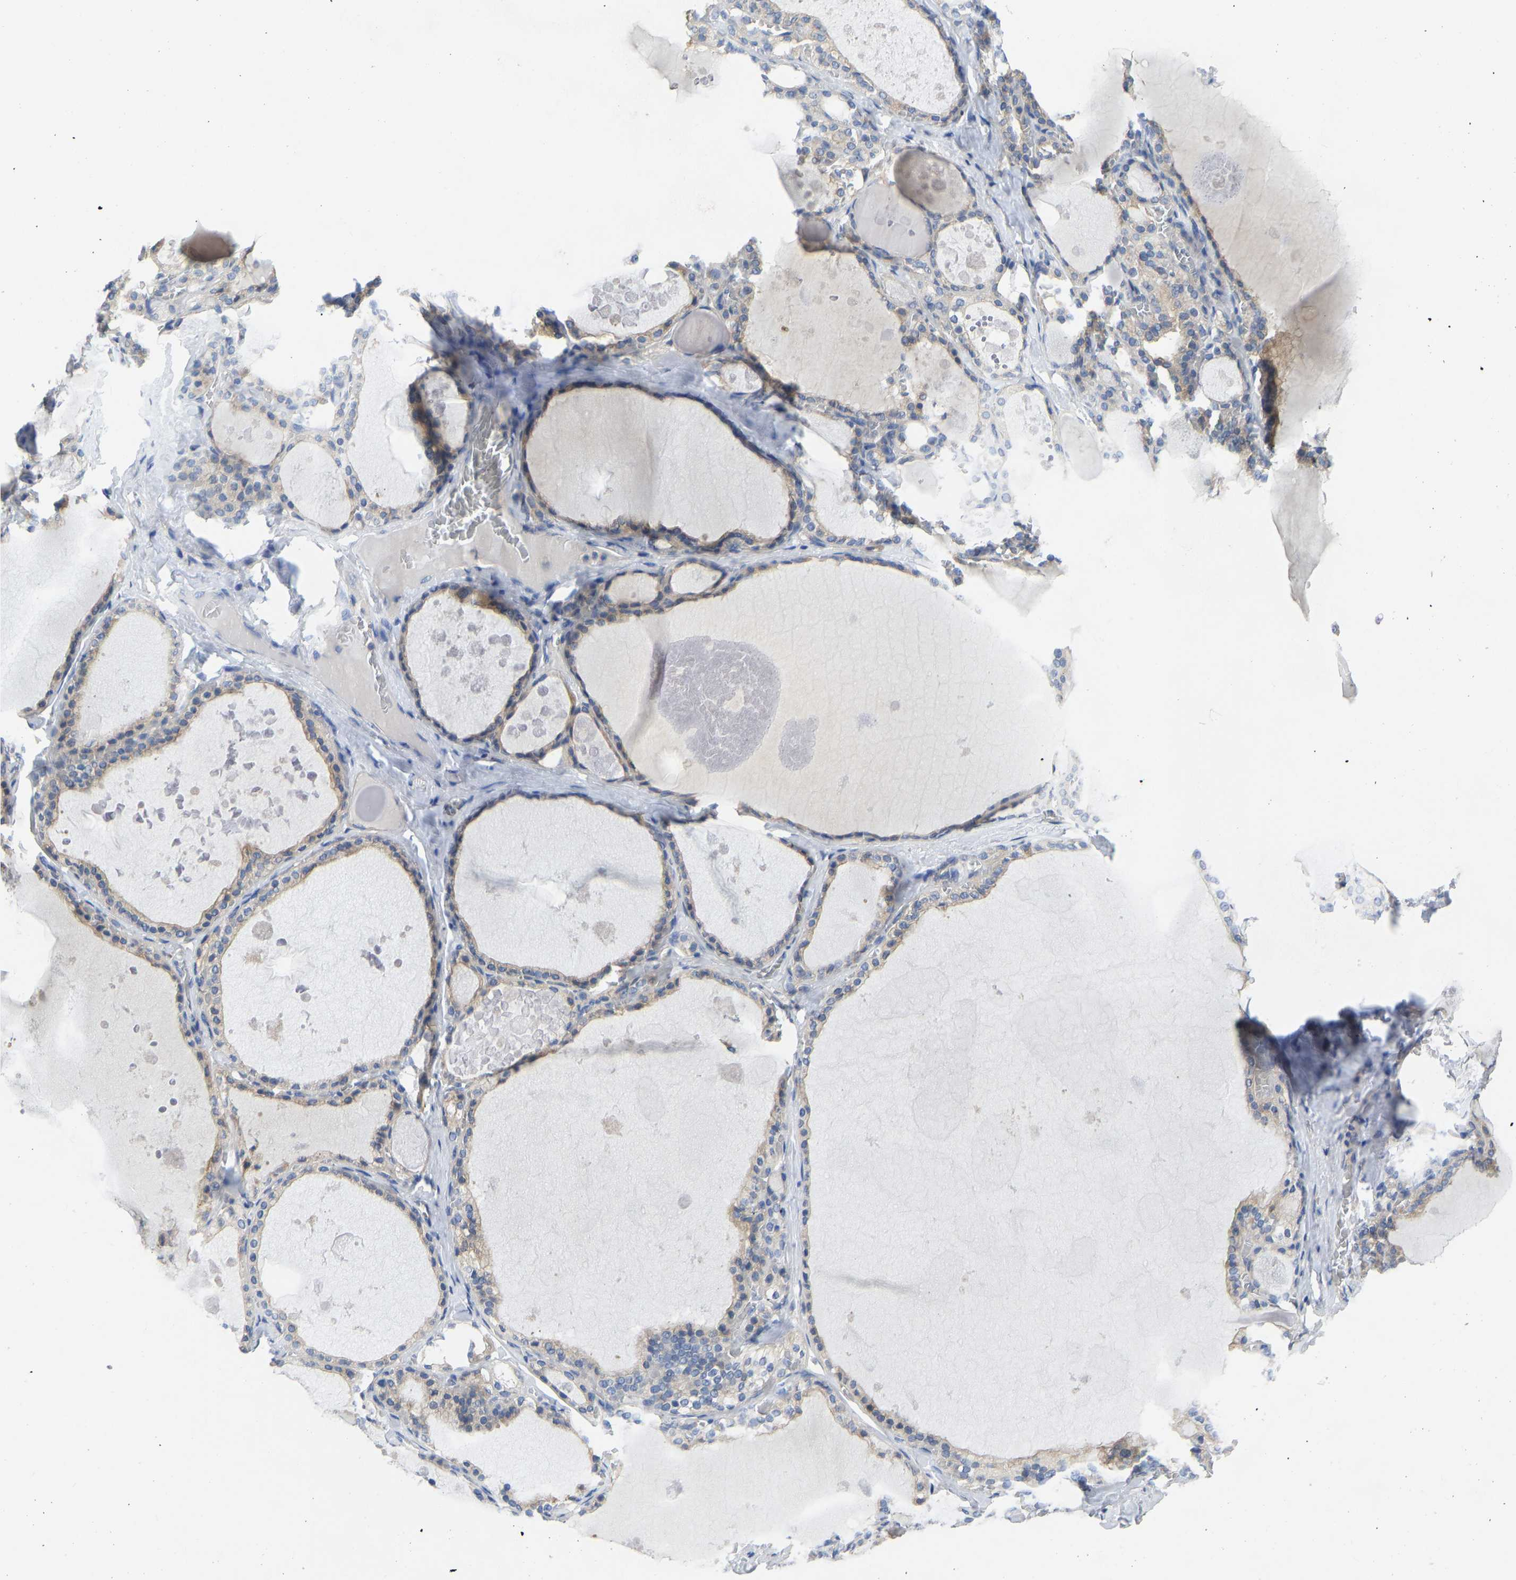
{"staining": {"intensity": "moderate", "quantity": ">75%", "location": "cytoplasmic/membranous"}, "tissue": "thyroid gland", "cell_type": "Glandular cells", "image_type": "normal", "snomed": [{"axis": "morphology", "description": "Normal tissue, NOS"}, {"axis": "topography", "description": "Thyroid gland"}], "caption": "IHC image of normal human thyroid gland stained for a protein (brown), which exhibits medium levels of moderate cytoplasmic/membranous expression in approximately >75% of glandular cells.", "gene": "PPP3CA", "patient": {"sex": "male", "age": 56}}